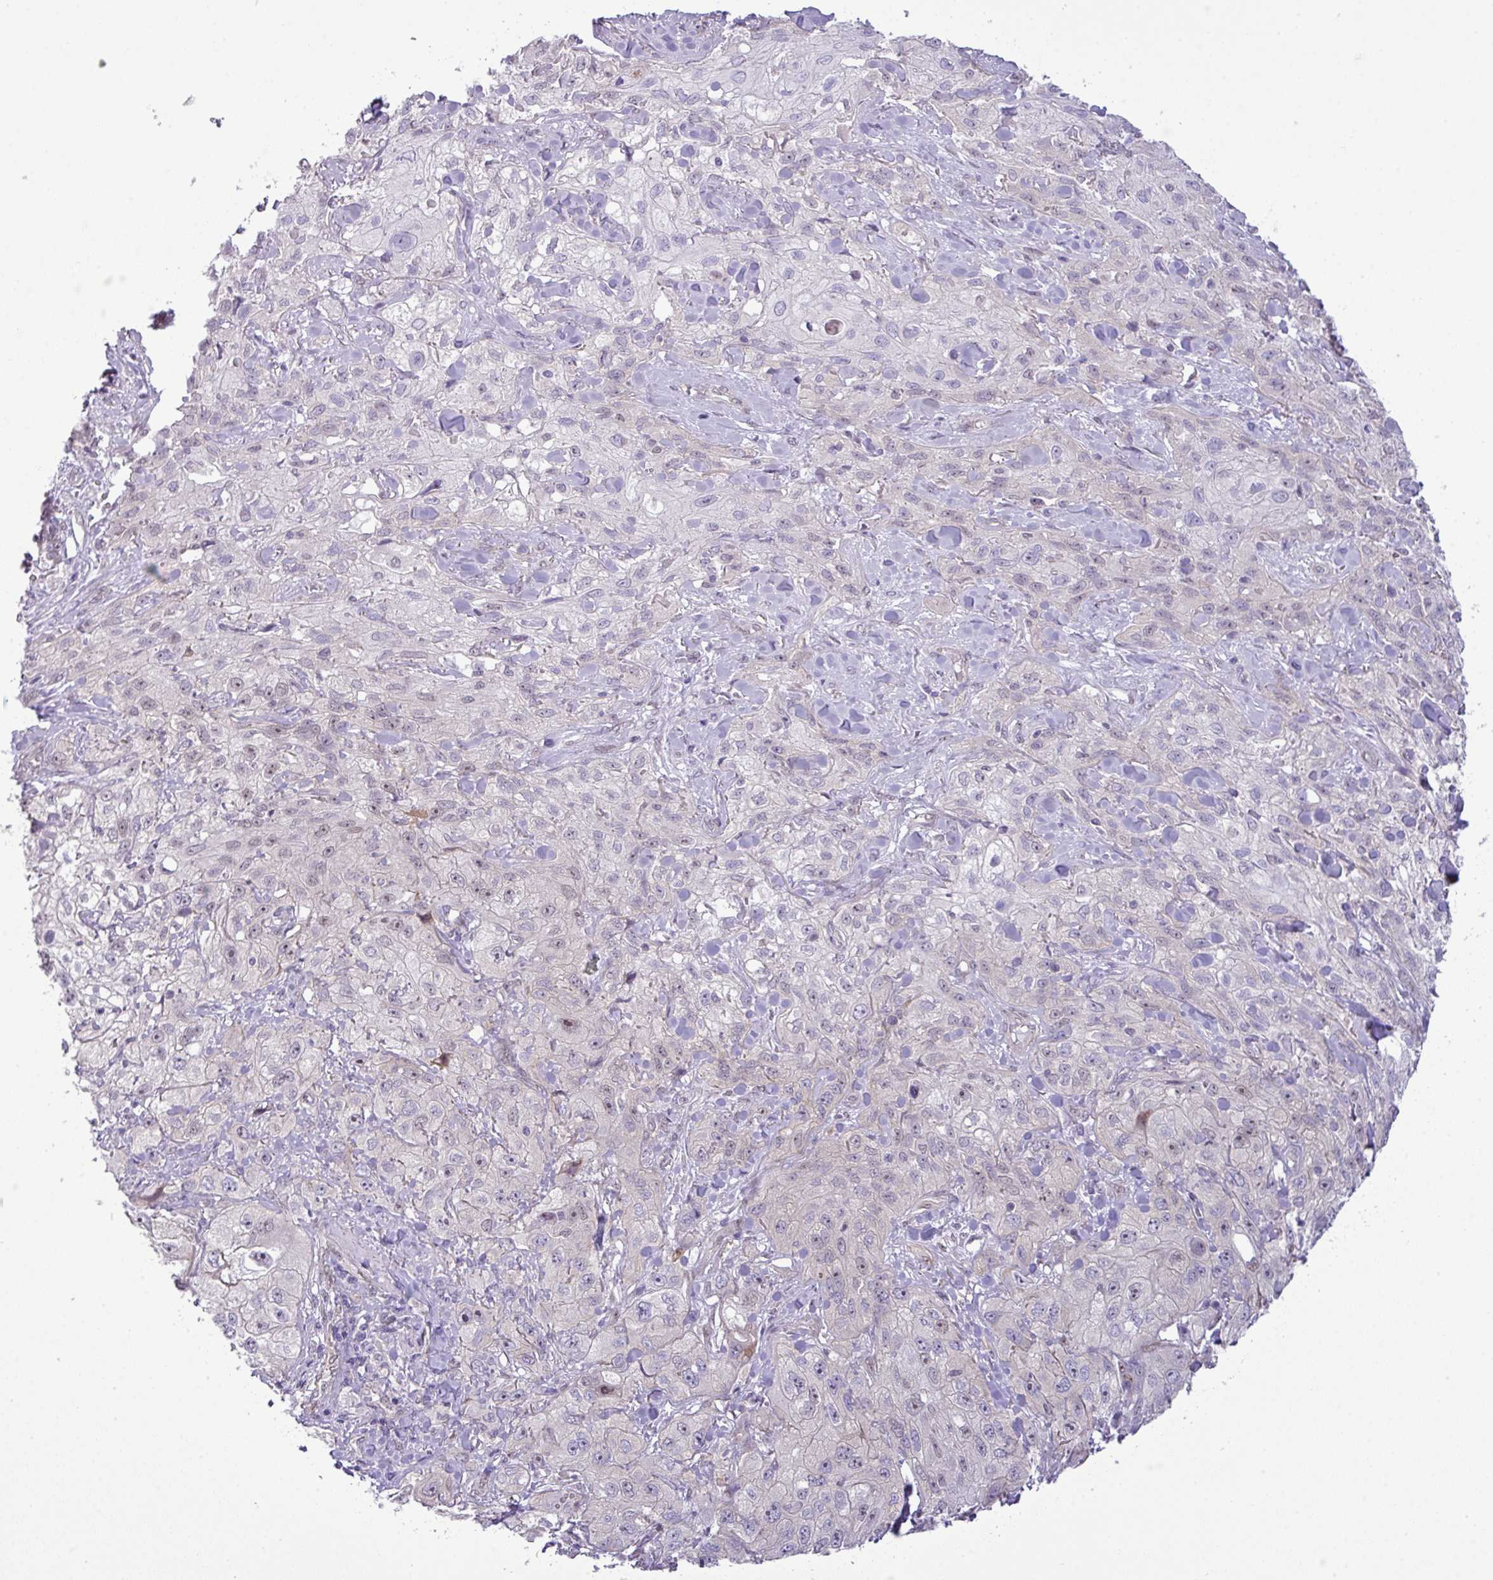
{"staining": {"intensity": "negative", "quantity": "none", "location": "none"}, "tissue": "skin cancer", "cell_type": "Tumor cells", "image_type": "cancer", "snomed": [{"axis": "morphology", "description": "Squamous cell carcinoma, NOS"}, {"axis": "topography", "description": "Skin"}, {"axis": "topography", "description": "Vulva"}], "caption": "Tumor cells are negative for protein expression in human squamous cell carcinoma (skin).", "gene": "MAK16", "patient": {"sex": "female", "age": 86}}